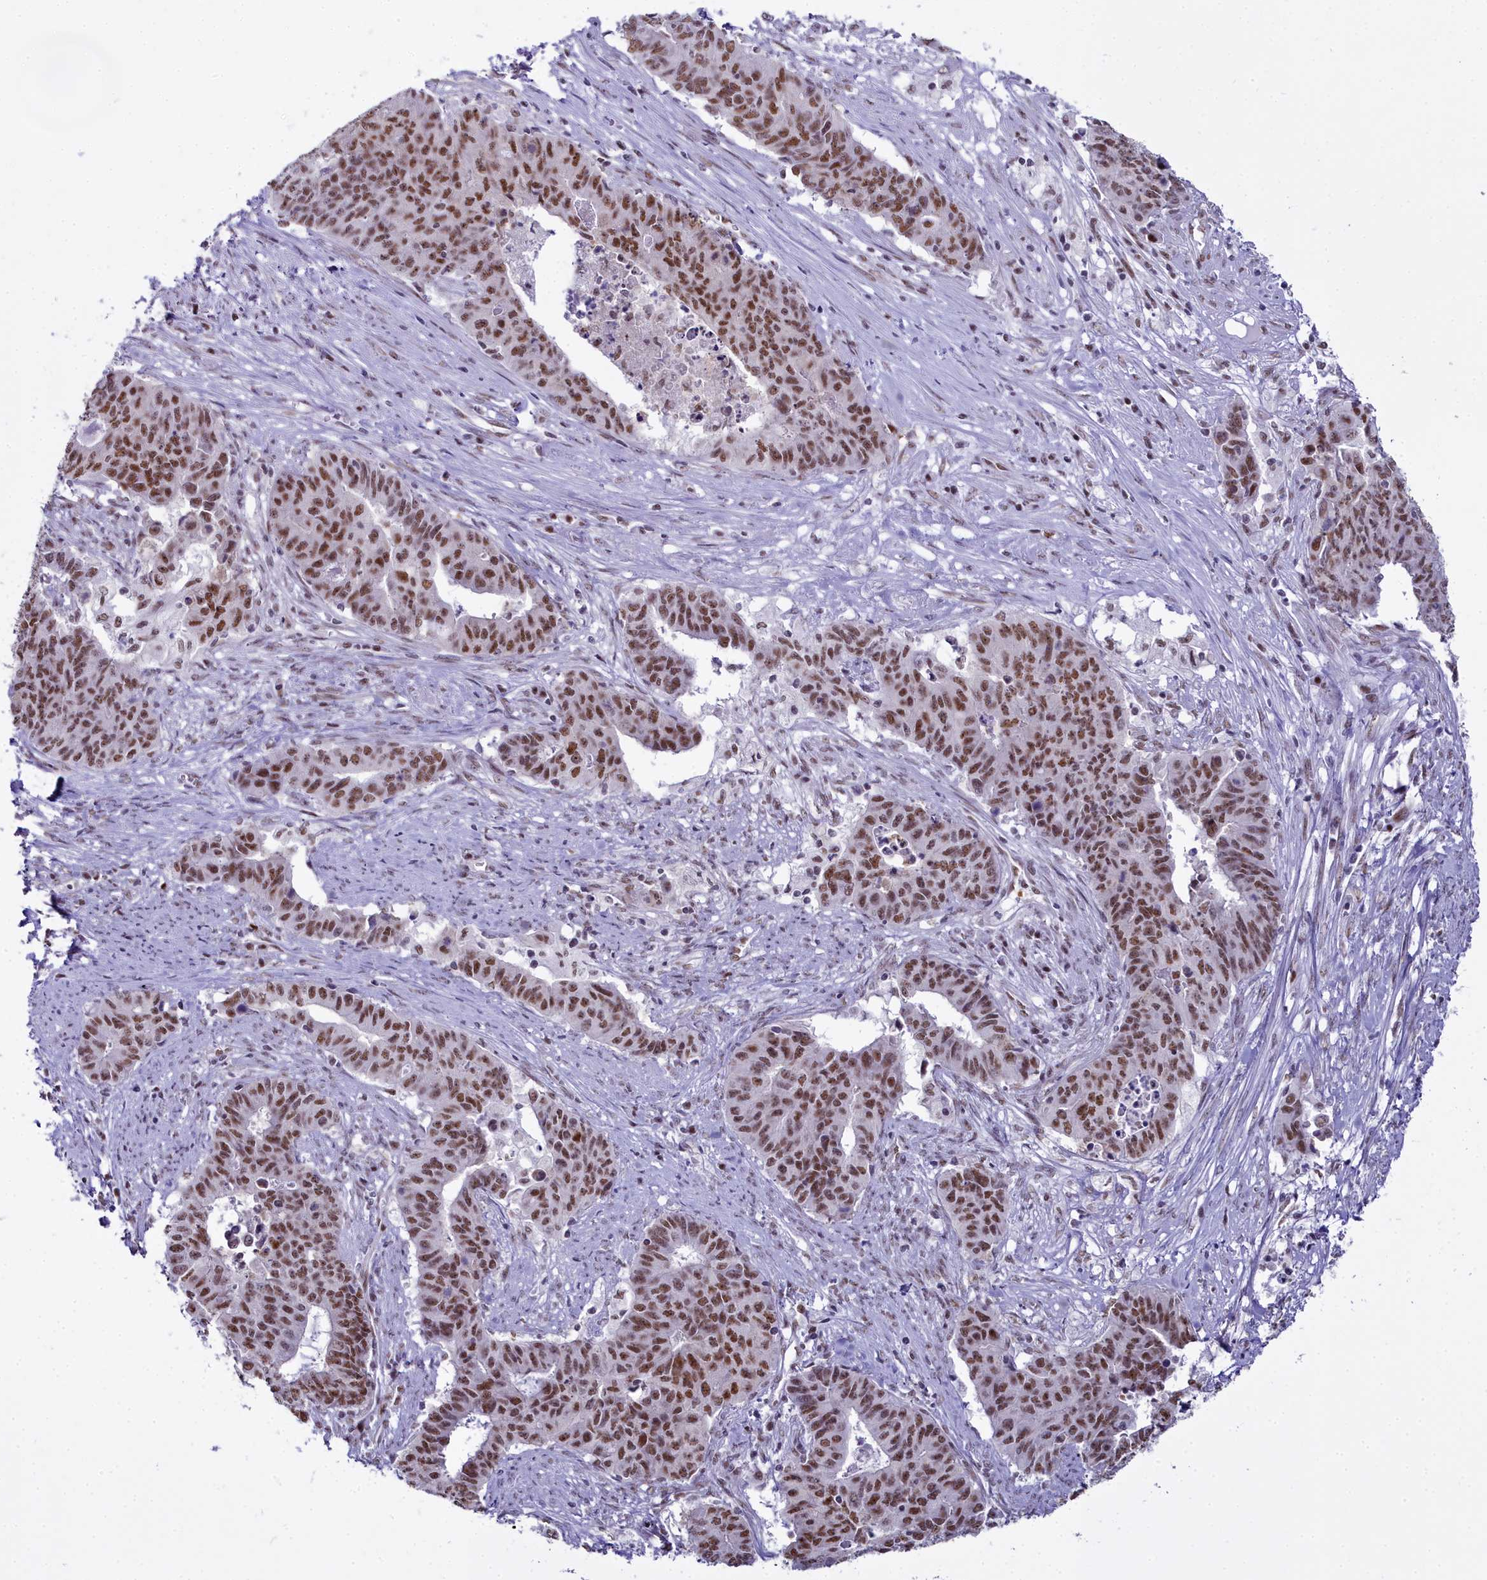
{"staining": {"intensity": "moderate", "quantity": ">75%", "location": "nuclear"}, "tissue": "endometrial cancer", "cell_type": "Tumor cells", "image_type": "cancer", "snomed": [{"axis": "morphology", "description": "Adenocarcinoma, NOS"}, {"axis": "topography", "description": "Endometrium"}], "caption": "Endometrial adenocarcinoma tissue demonstrates moderate nuclear positivity in approximately >75% of tumor cells (DAB IHC with brightfield microscopy, high magnification).", "gene": "RBM12", "patient": {"sex": "female", "age": 59}}